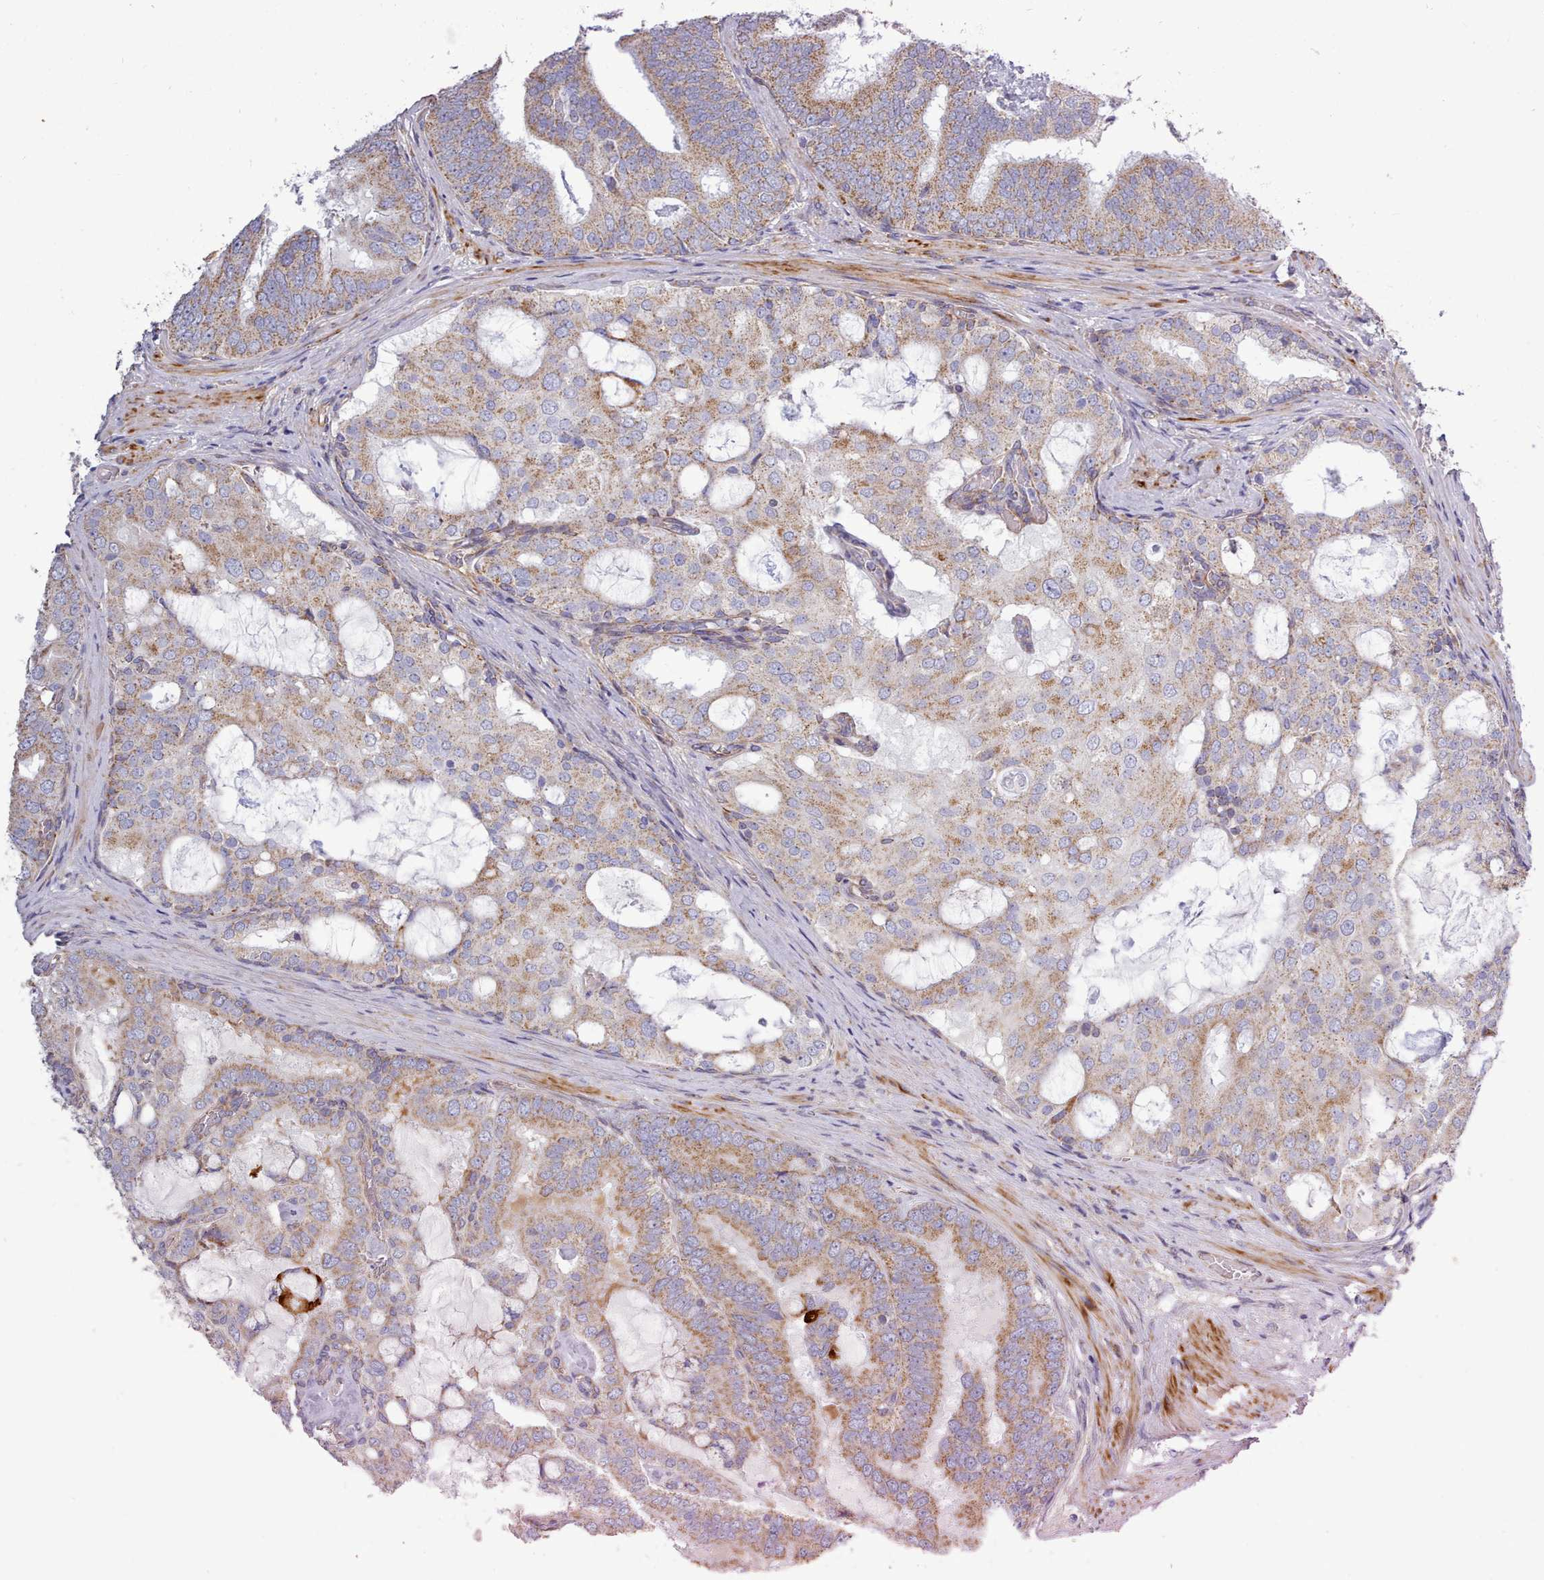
{"staining": {"intensity": "moderate", "quantity": ">75%", "location": "cytoplasmic/membranous"}, "tissue": "prostate cancer", "cell_type": "Tumor cells", "image_type": "cancer", "snomed": [{"axis": "morphology", "description": "Adenocarcinoma, High grade"}, {"axis": "topography", "description": "Prostate"}], "caption": "DAB (3,3'-diaminobenzidine) immunohistochemical staining of human prostate cancer (high-grade adenocarcinoma) demonstrates moderate cytoplasmic/membranous protein expression in about >75% of tumor cells.", "gene": "MRPL21", "patient": {"sex": "male", "age": 55}}